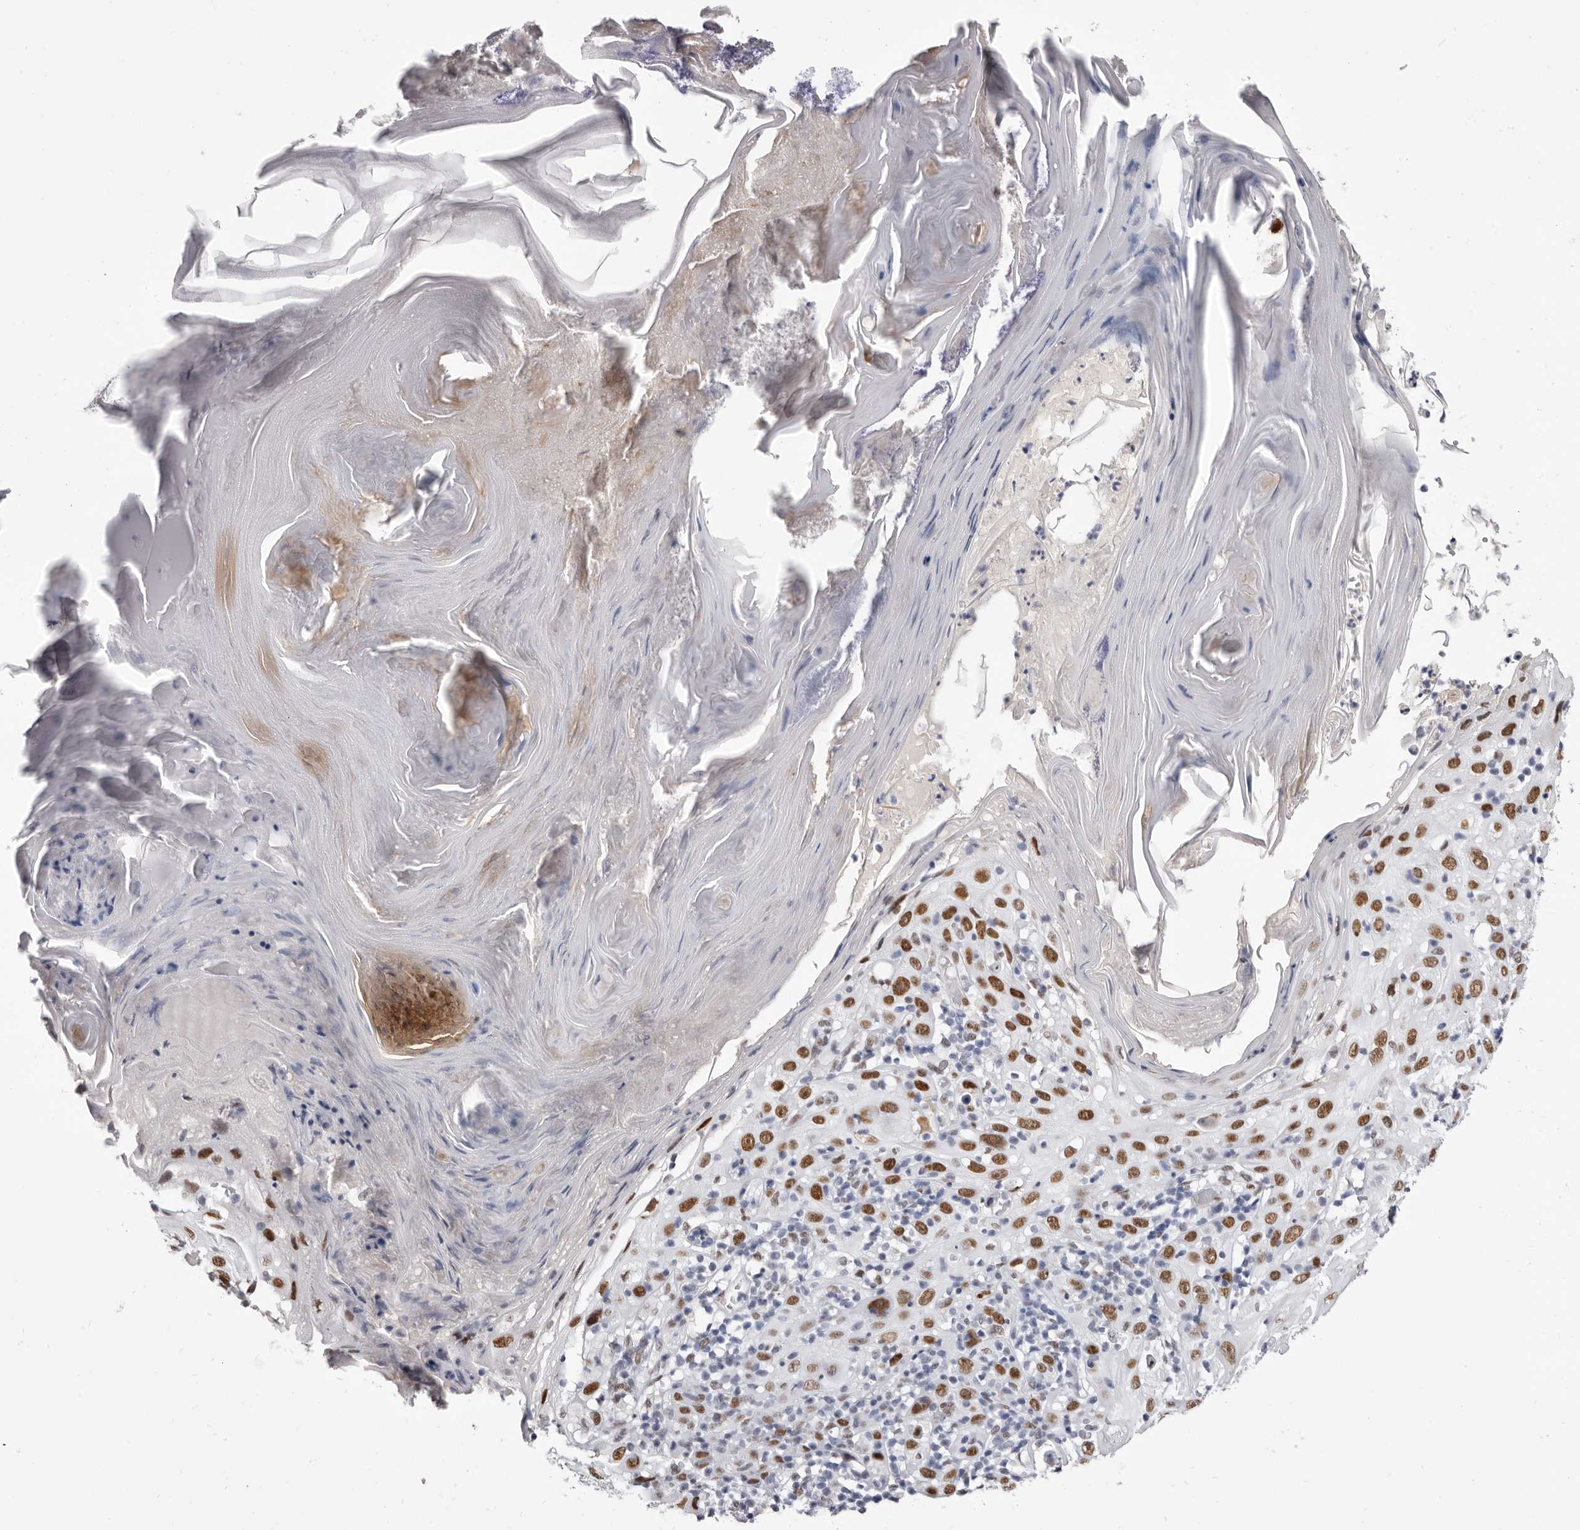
{"staining": {"intensity": "strong", "quantity": ">75%", "location": "nuclear"}, "tissue": "skin cancer", "cell_type": "Tumor cells", "image_type": "cancer", "snomed": [{"axis": "morphology", "description": "Squamous cell carcinoma, NOS"}, {"axis": "topography", "description": "Skin"}], "caption": "Immunohistochemical staining of human squamous cell carcinoma (skin) displays high levels of strong nuclear protein expression in about >75% of tumor cells. The protein is stained brown, and the nuclei are stained in blue (DAB IHC with brightfield microscopy, high magnification).", "gene": "ZNF326", "patient": {"sex": "female", "age": 88}}